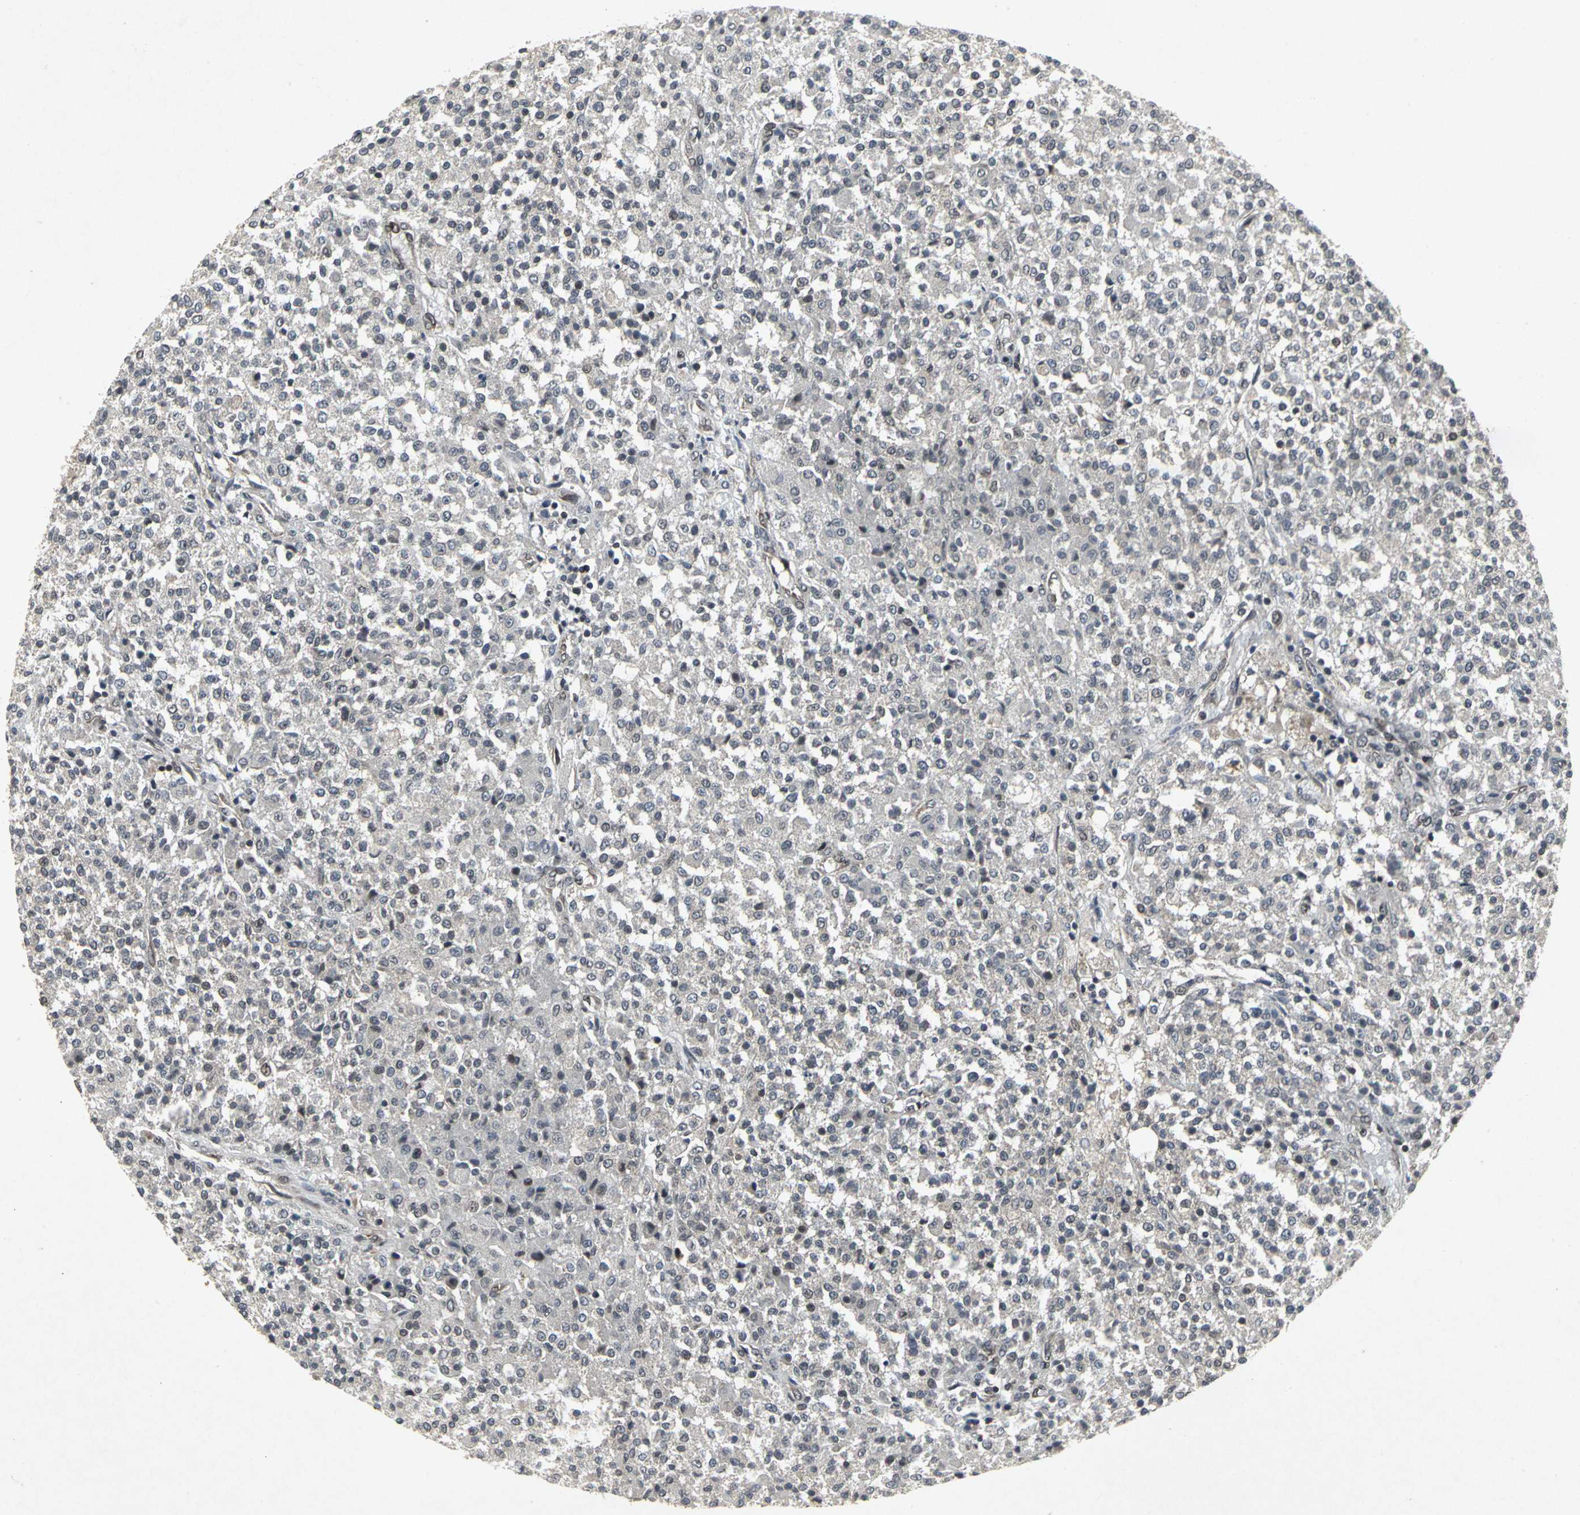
{"staining": {"intensity": "negative", "quantity": "none", "location": "none"}, "tissue": "testis cancer", "cell_type": "Tumor cells", "image_type": "cancer", "snomed": [{"axis": "morphology", "description": "Seminoma, NOS"}, {"axis": "topography", "description": "Testis"}], "caption": "High magnification brightfield microscopy of testis cancer stained with DAB (3,3'-diaminobenzidine) (brown) and counterstained with hematoxylin (blue): tumor cells show no significant positivity. (Stains: DAB (3,3'-diaminobenzidine) IHC with hematoxylin counter stain, Microscopy: brightfield microscopy at high magnification).", "gene": "SH2B3", "patient": {"sex": "male", "age": 59}}